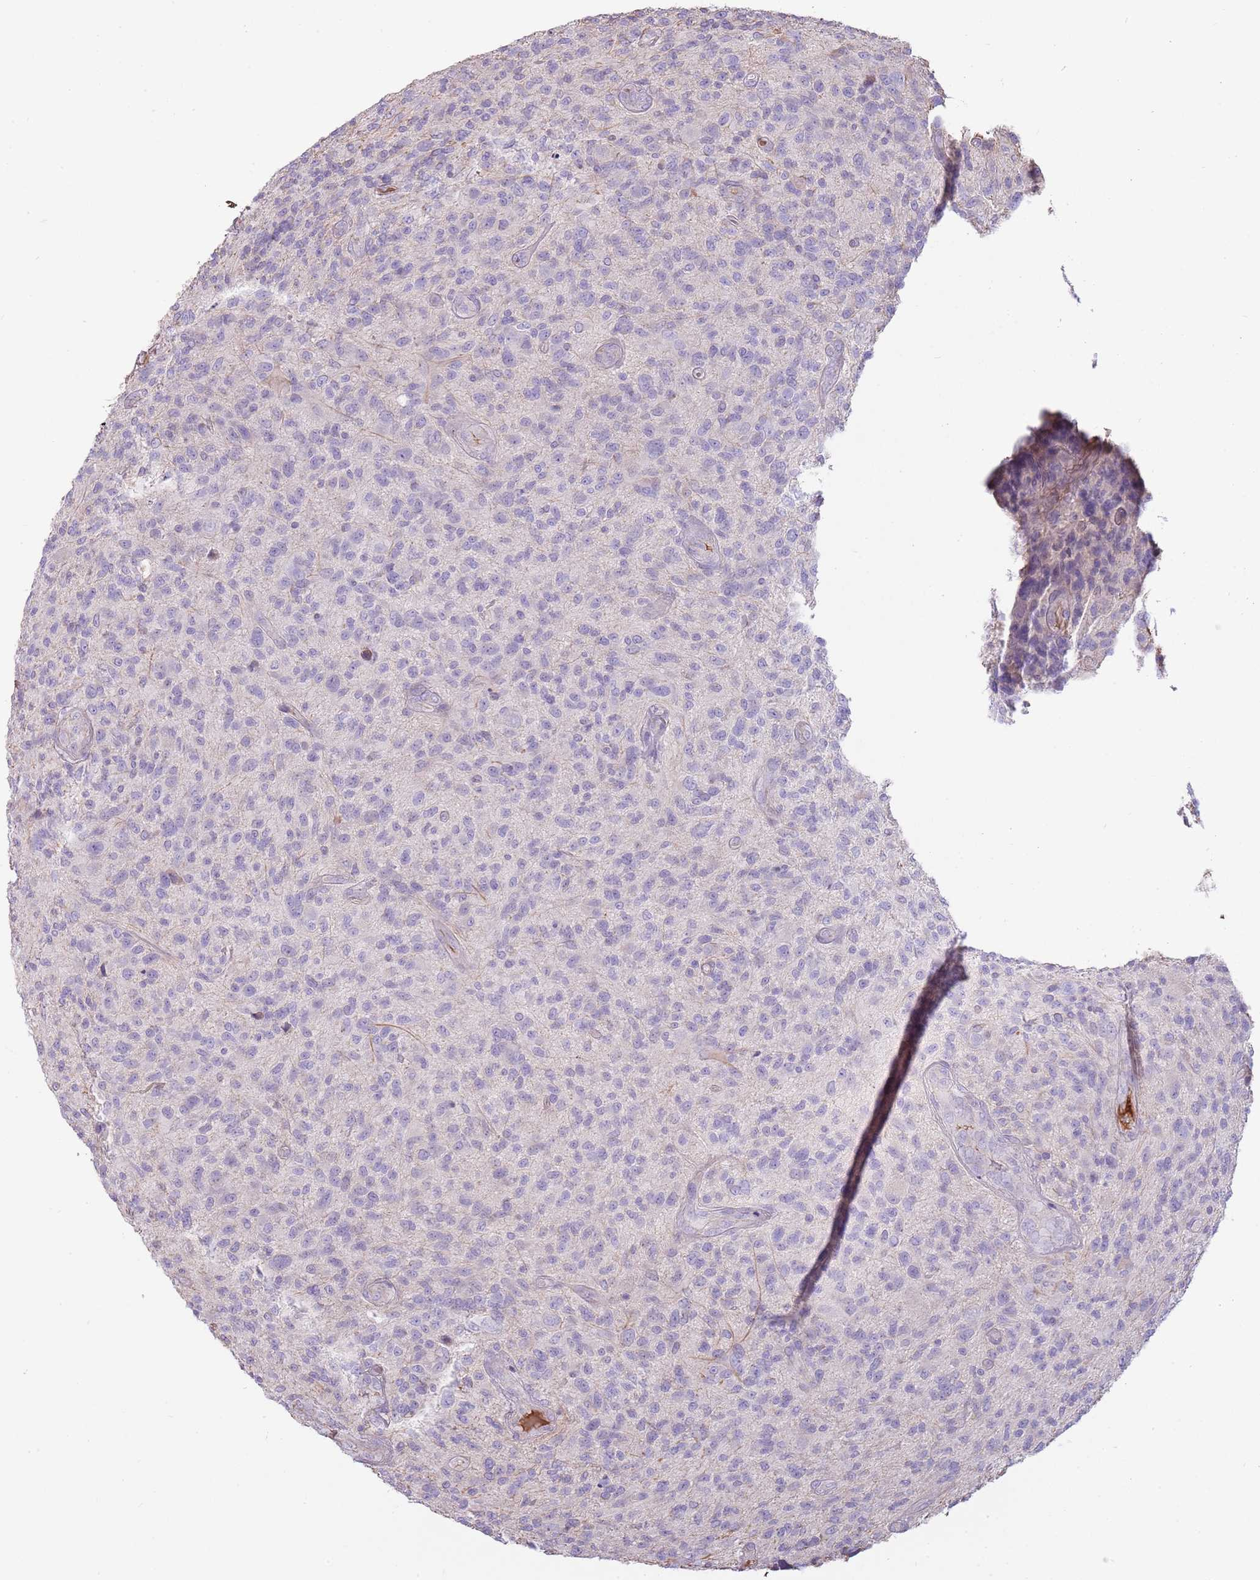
{"staining": {"intensity": "negative", "quantity": "none", "location": "none"}, "tissue": "glioma", "cell_type": "Tumor cells", "image_type": "cancer", "snomed": [{"axis": "morphology", "description": "Glioma, malignant, High grade"}, {"axis": "topography", "description": "Brain"}], "caption": "IHC micrograph of neoplastic tissue: glioma stained with DAB (3,3'-diaminobenzidine) shows no significant protein positivity in tumor cells.", "gene": "MCUB", "patient": {"sex": "male", "age": 47}}